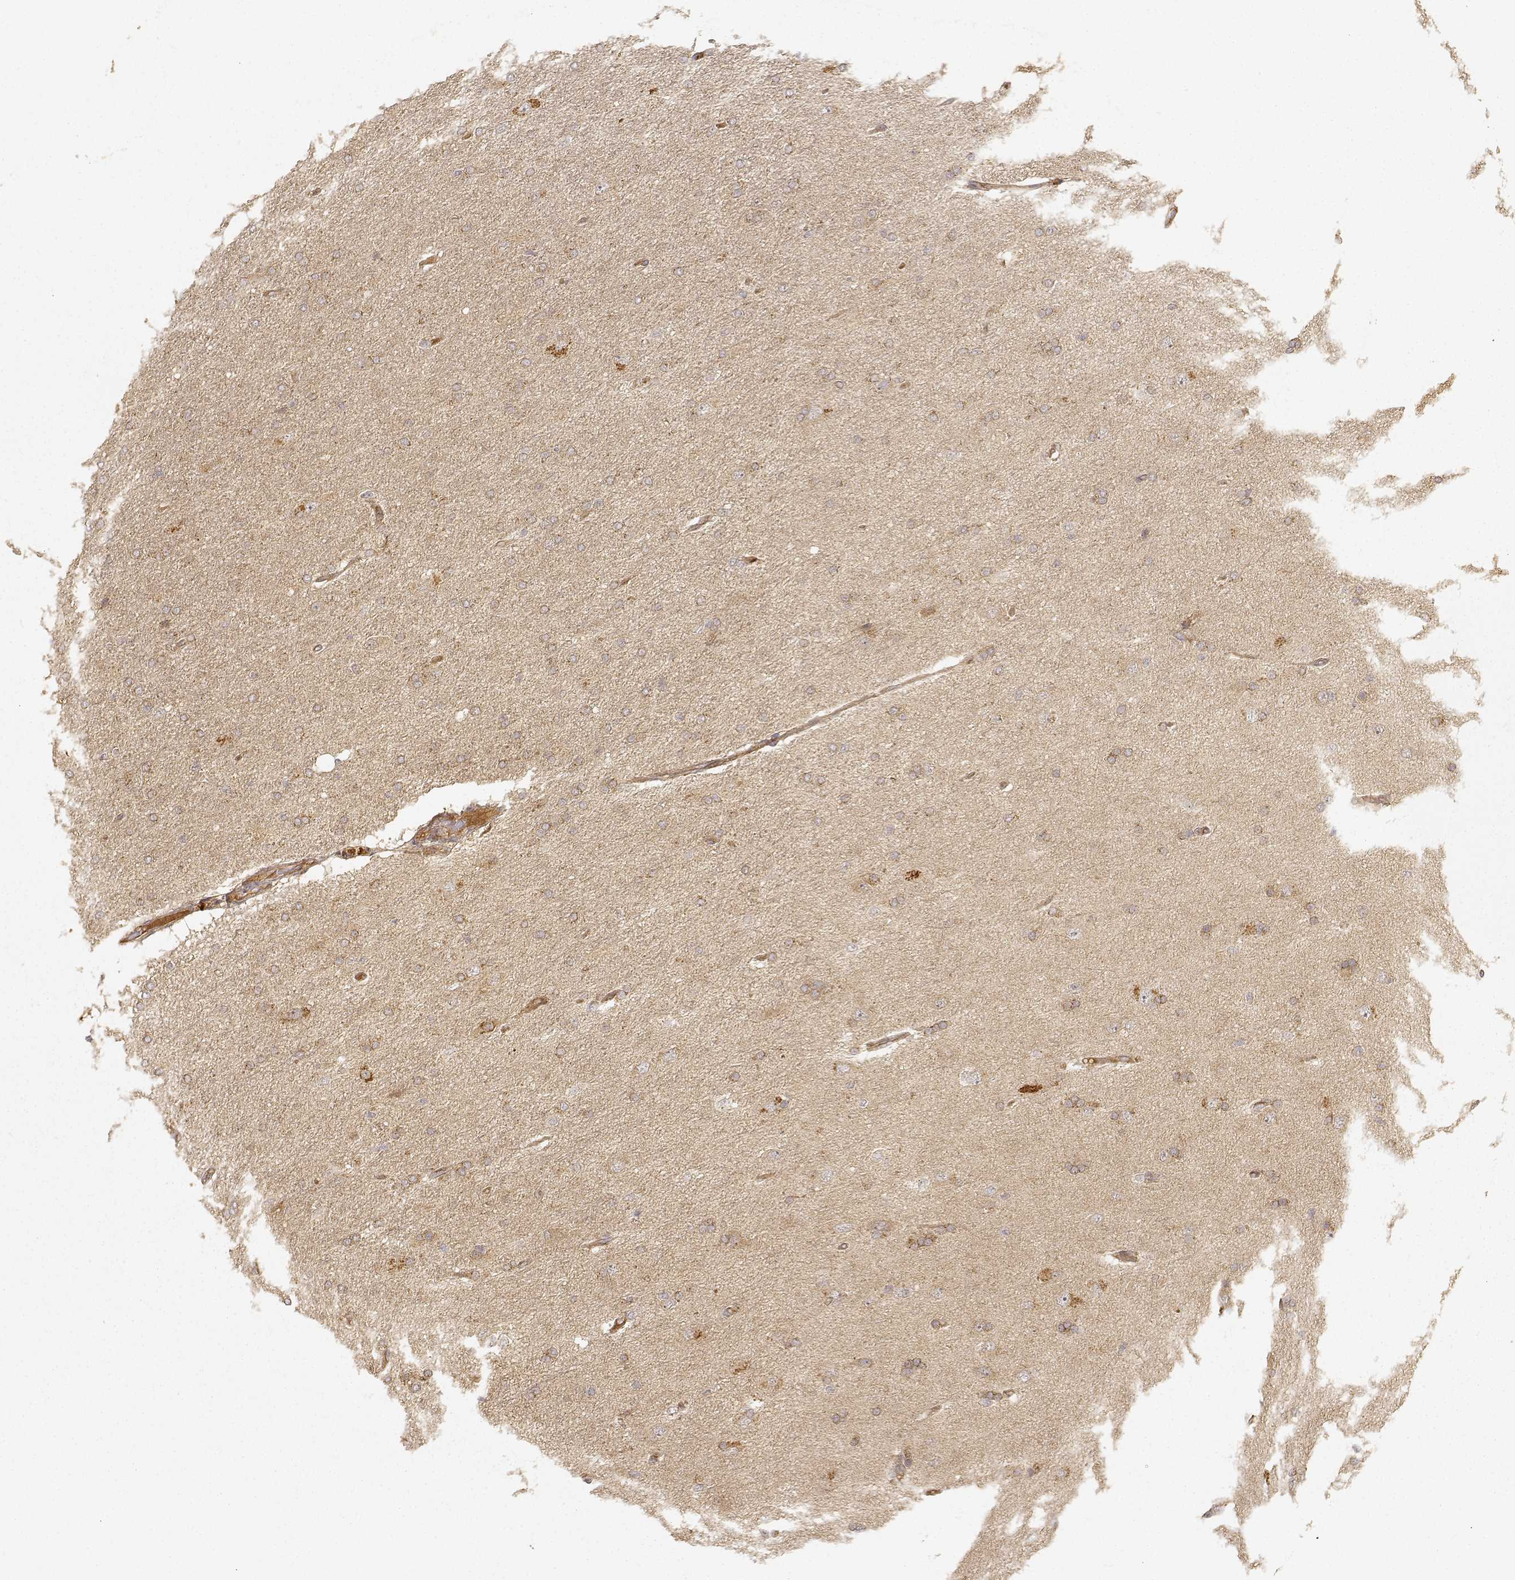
{"staining": {"intensity": "weak", "quantity": ">75%", "location": "cytoplasmic/membranous"}, "tissue": "glioma", "cell_type": "Tumor cells", "image_type": "cancer", "snomed": [{"axis": "morphology", "description": "Glioma, malignant, High grade"}, {"axis": "topography", "description": "Cerebral cortex"}], "caption": "IHC staining of malignant glioma (high-grade), which exhibits low levels of weak cytoplasmic/membranous positivity in approximately >75% of tumor cells indicating weak cytoplasmic/membranous protein expression. The staining was performed using DAB (3,3'-diaminobenzidine) (brown) for protein detection and nuclei were counterstained in hematoxylin (blue).", "gene": "CDK5RAP2", "patient": {"sex": "male", "age": 70}}